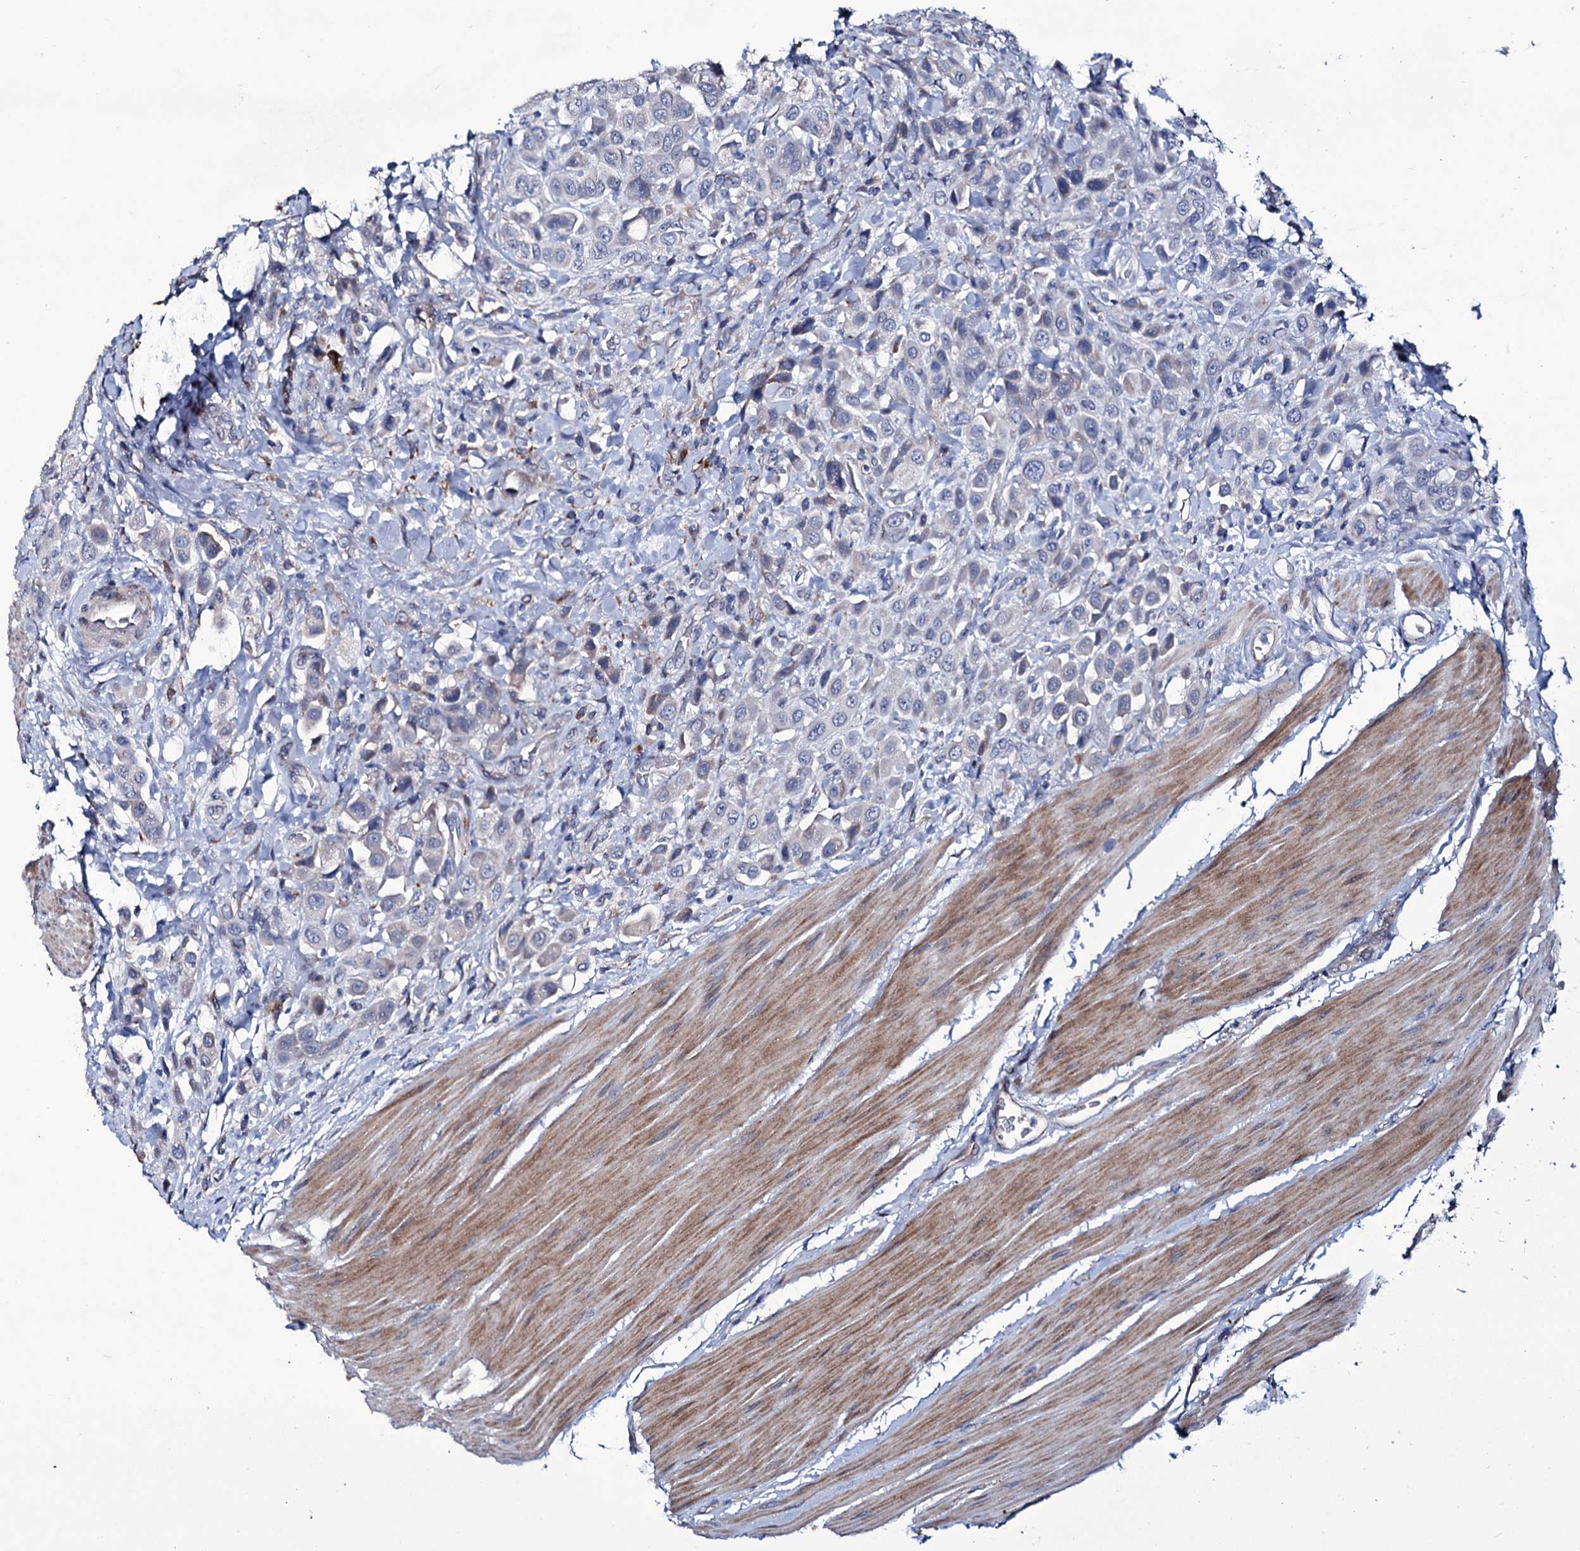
{"staining": {"intensity": "negative", "quantity": "none", "location": "none"}, "tissue": "urothelial cancer", "cell_type": "Tumor cells", "image_type": "cancer", "snomed": [{"axis": "morphology", "description": "Urothelial carcinoma, High grade"}, {"axis": "topography", "description": "Urinary bladder"}], "caption": "DAB immunohistochemical staining of urothelial carcinoma (high-grade) exhibits no significant staining in tumor cells.", "gene": "TUBGCP5", "patient": {"sex": "male", "age": 50}}